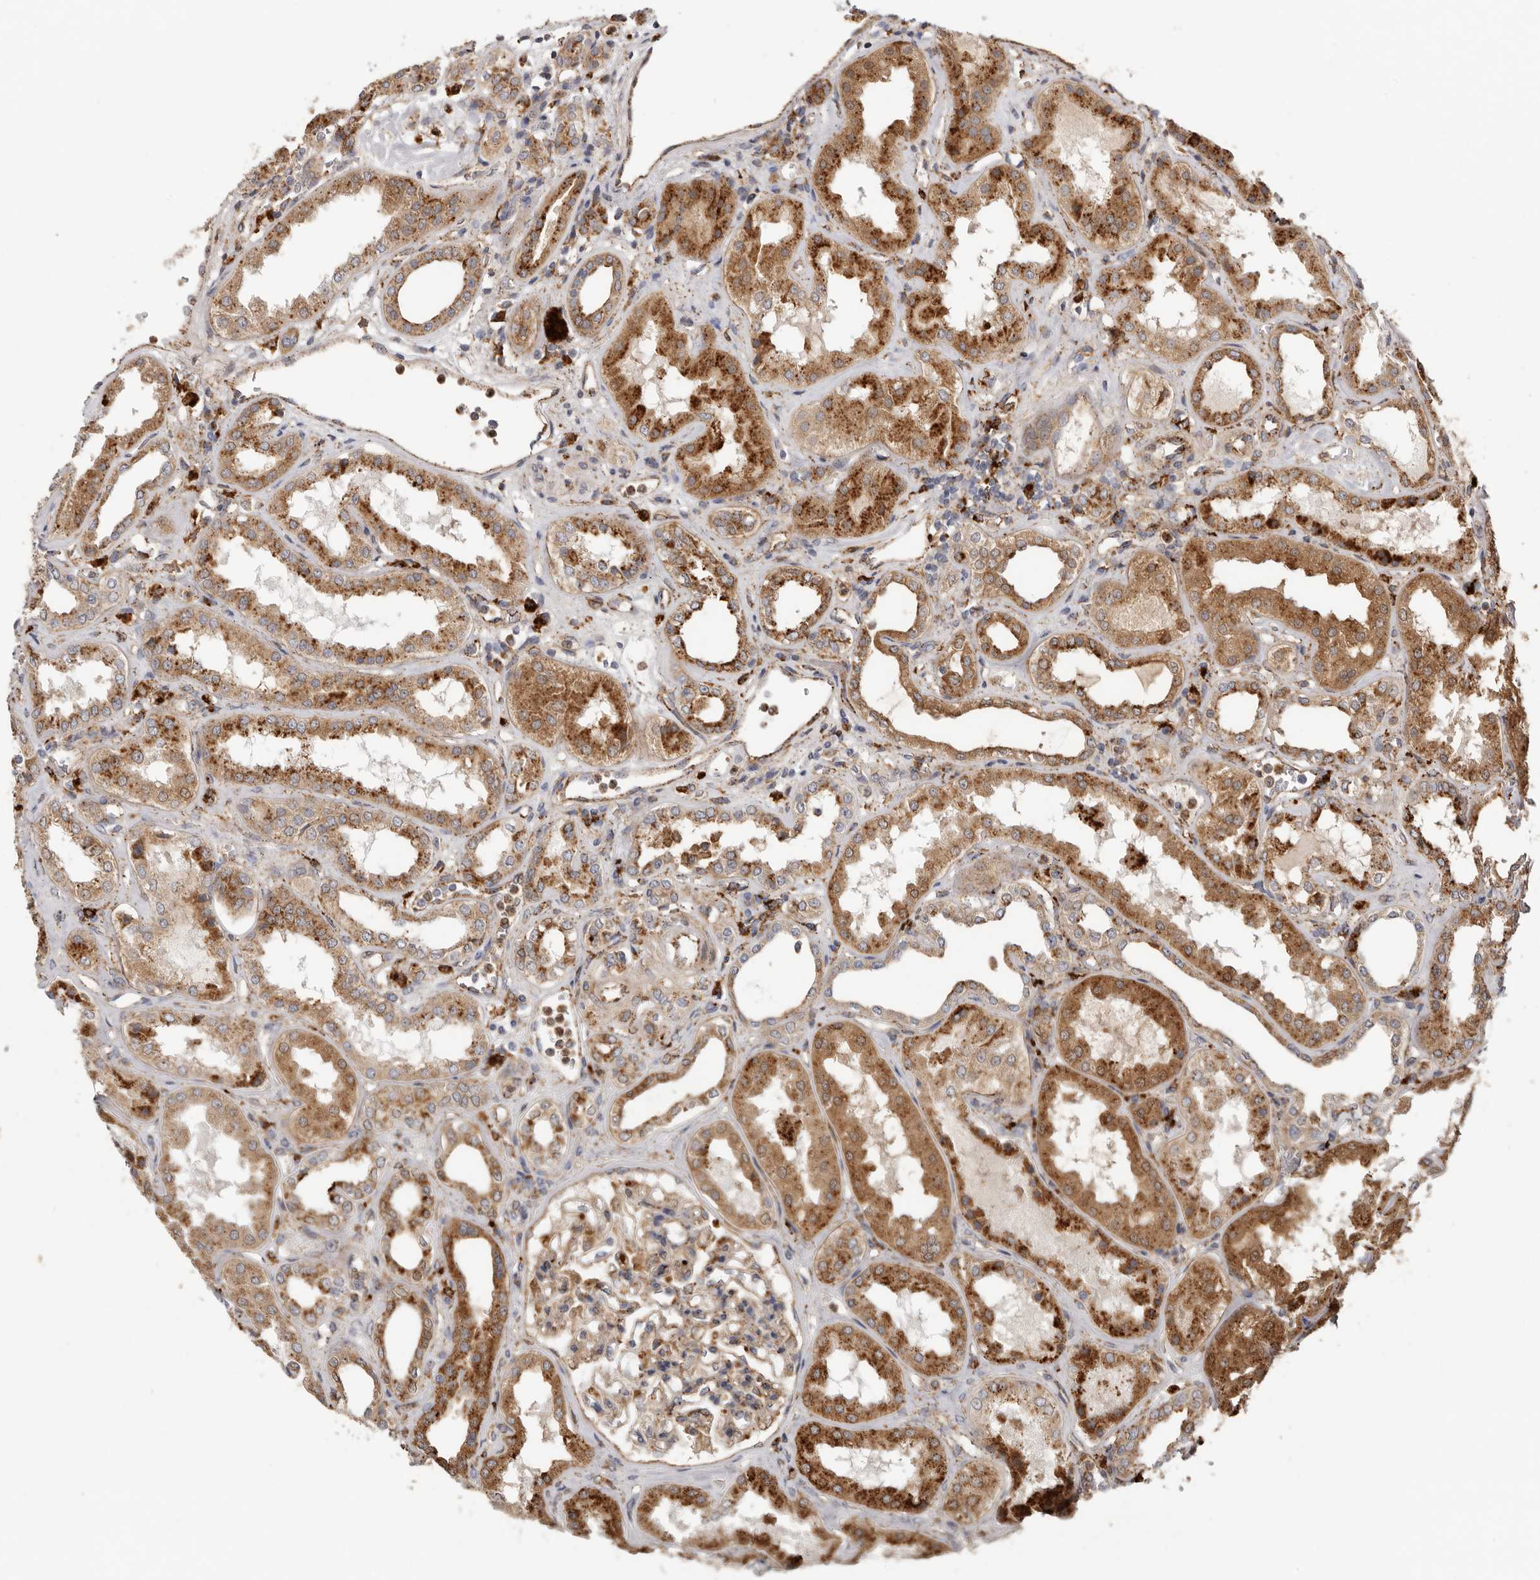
{"staining": {"intensity": "moderate", "quantity": "25%-75%", "location": "cytoplasmic/membranous"}, "tissue": "kidney", "cell_type": "Cells in glomeruli", "image_type": "normal", "snomed": [{"axis": "morphology", "description": "Normal tissue, NOS"}, {"axis": "topography", "description": "Kidney"}], "caption": "Cells in glomeruli show moderate cytoplasmic/membranous staining in approximately 25%-75% of cells in benign kidney.", "gene": "GRN", "patient": {"sex": "female", "age": 56}}